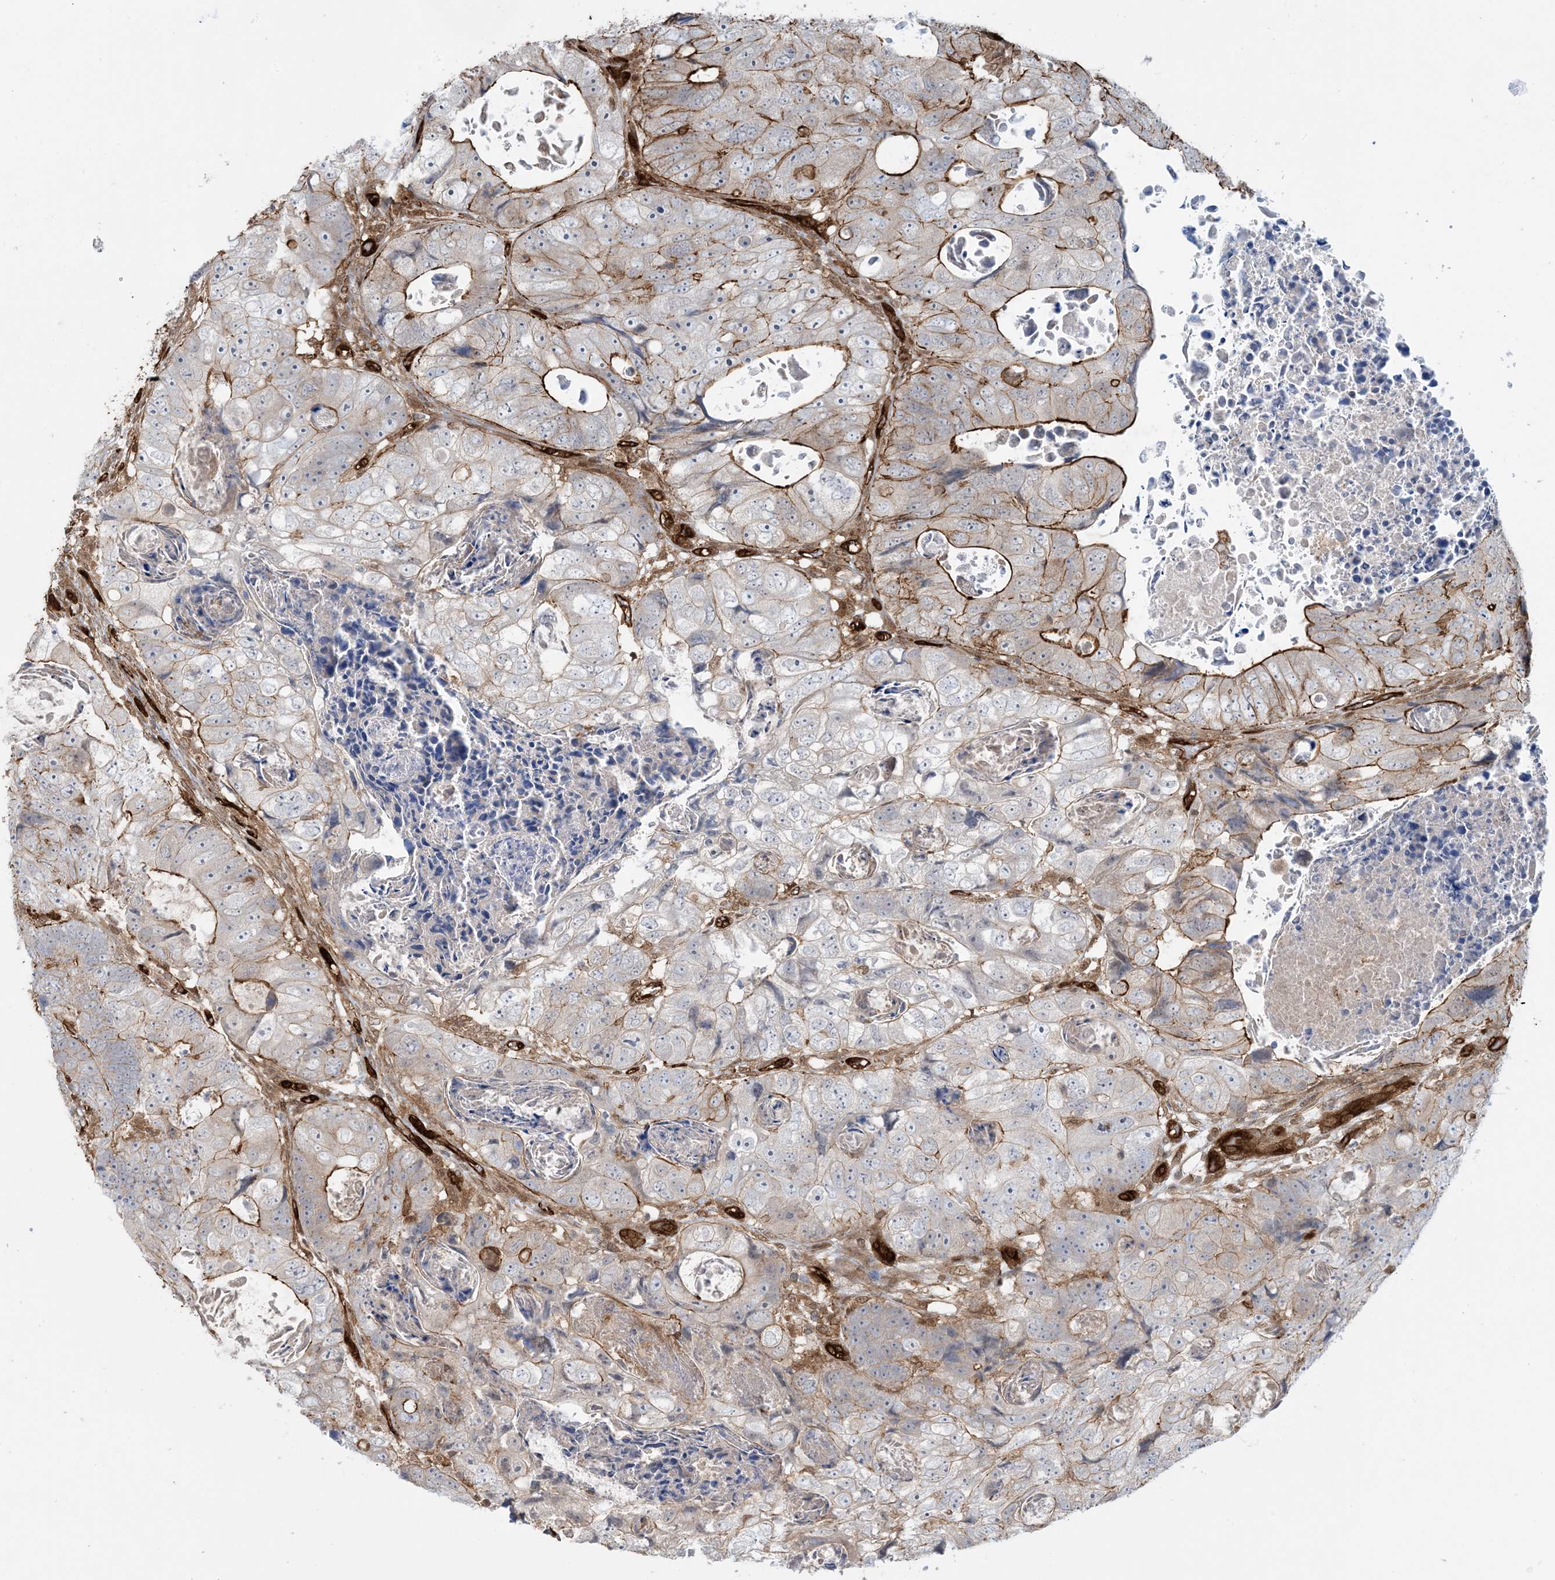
{"staining": {"intensity": "strong", "quantity": "25%-75%", "location": "cytoplasmic/membranous"}, "tissue": "colorectal cancer", "cell_type": "Tumor cells", "image_type": "cancer", "snomed": [{"axis": "morphology", "description": "Adenocarcinoma, NOS"}, {"axis": "topography", "description": "Rectum"}], "caption": "About 25%-75% of tumor cells in human colorectal adenocarcinoma exhibit strong cytoplasmic/membranous protein staining as visualized by brown immunohistochemical staining.", "gene": "PPM1F", "patient": {"sex": "male", "age": 59}}